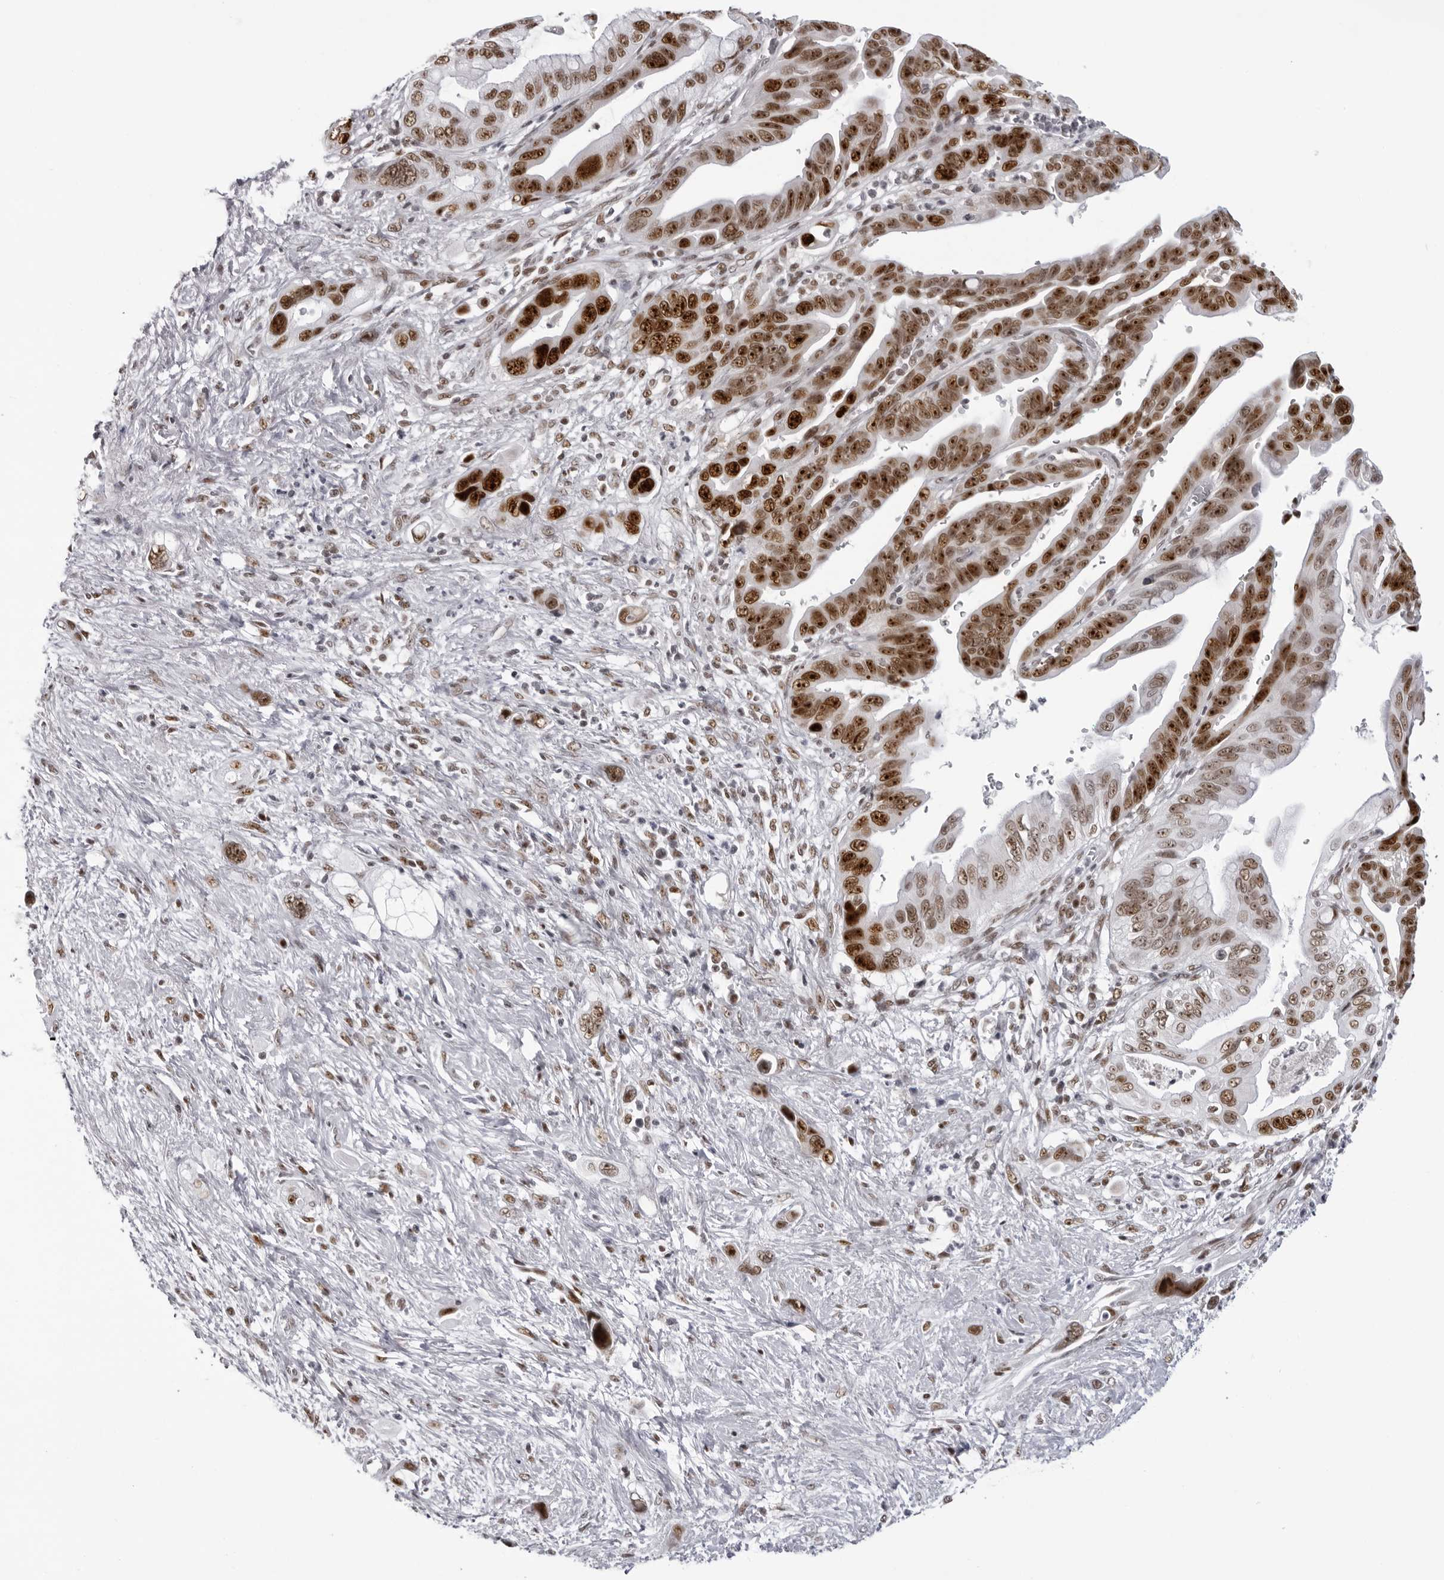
{"staining": {"intensity": "strong", "quantity": ">75%", "location": "nuclear"}, "tissue": "pancreatic cancer", "cell_type": "Tumor cells", "image_type": "cancer", "snomed": [{"axis": "morphology", "description": "Adenocarcinoma, NOS"}, {"axis": "topography", "description": "Pancreas"}], "caption": "This photomicrograph exhibits pancreatic cancer stained with immunohistochemistry to label a protein in brown. The nuclear of tumor cells show strong positivity for the protein. Nuclei are counter-stained blue.", "gene": "HEXIM2", "patient": {"sex": "female", "age": 72}}